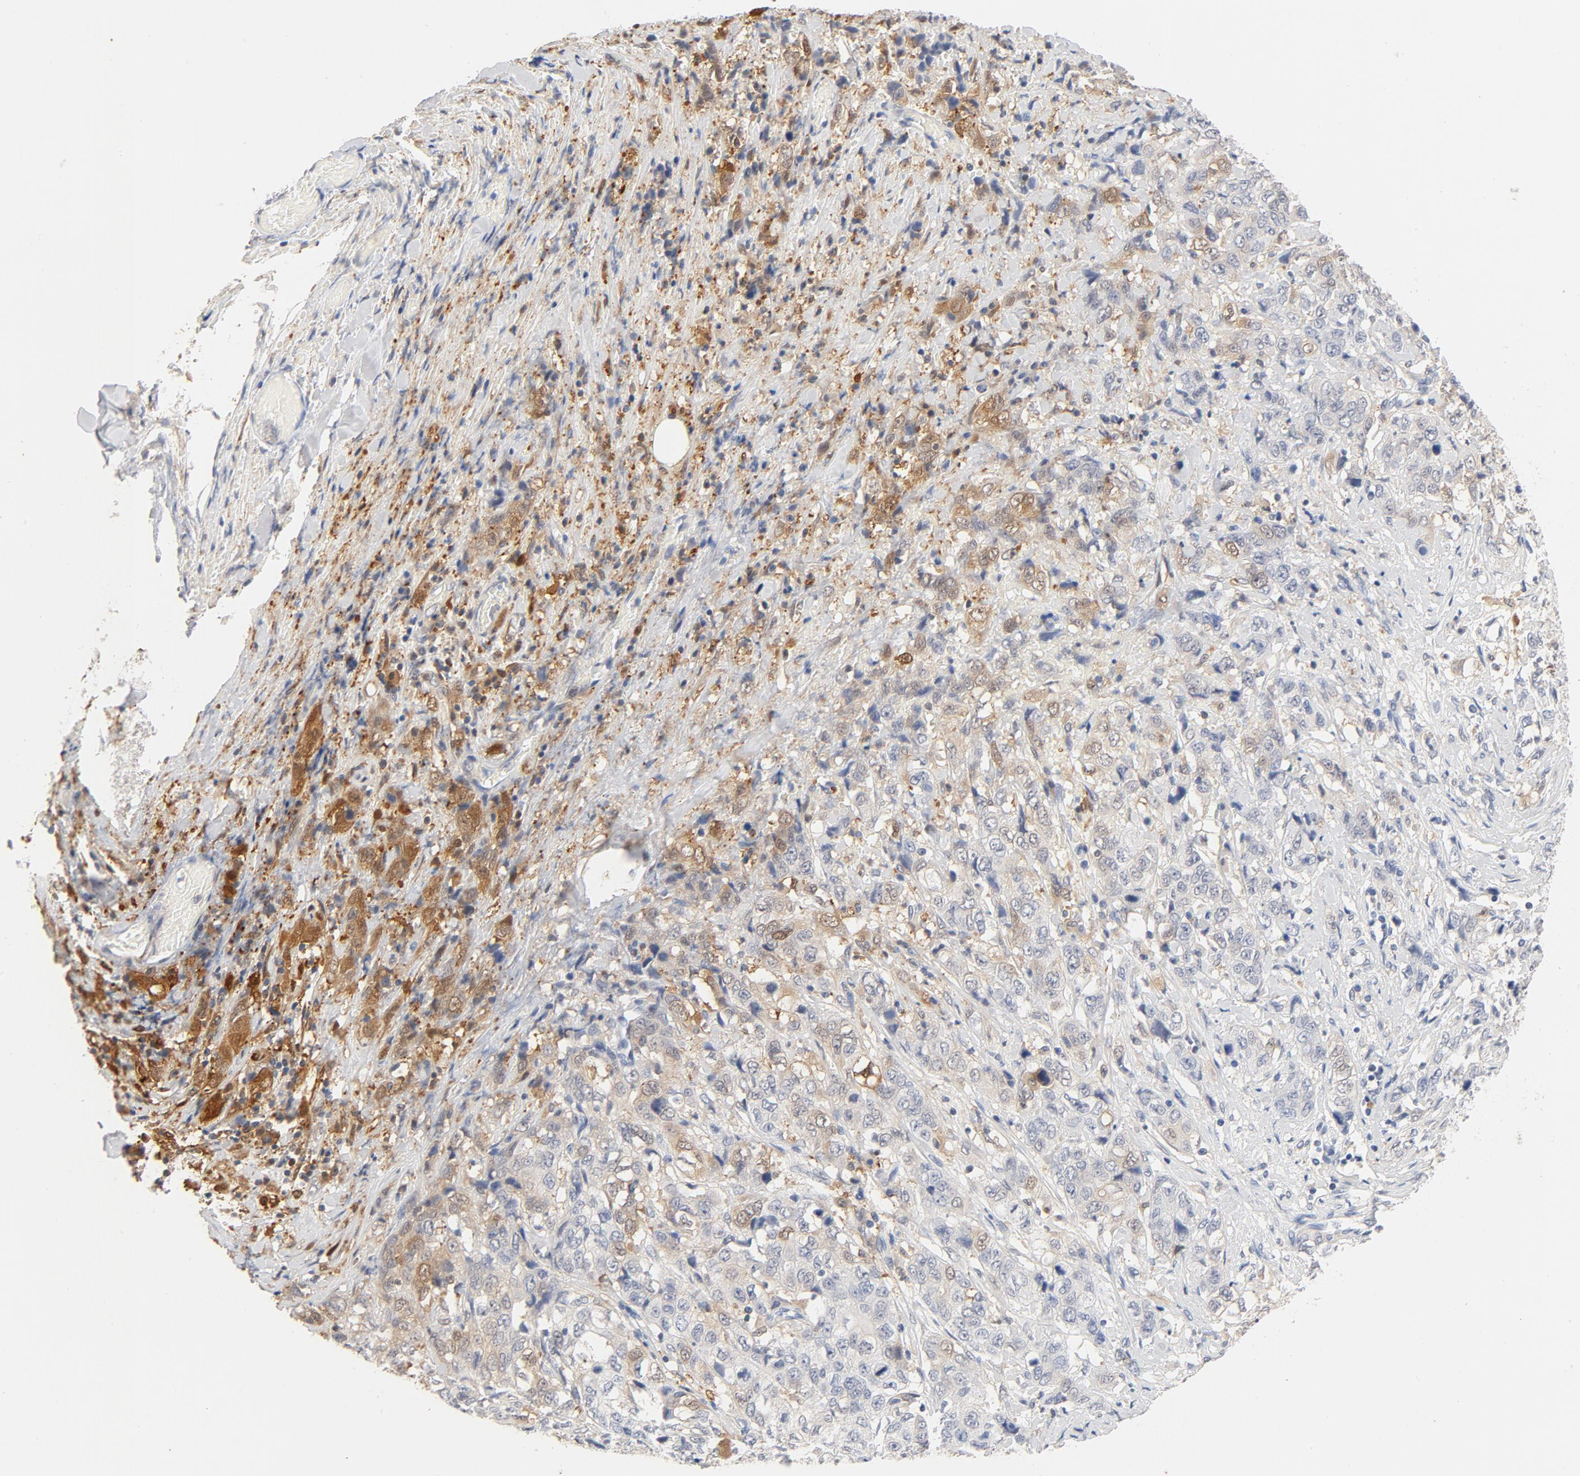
{"staining": {"intensity": "moderate", "quantity": "25%-75%", "location": "cytoplasmic/membranous"}, "tissue": "stomach cancer", "cell_type": "Tumor cells", "image_type": "cancer", "snomed": [{"axis": "morphology", "description": "Adenocarcinoma, NOS"}, {"axis": "topography", "description": "Stomach"}], "caption": "There is medium levels of moderate cytoplasmic/membranous positivity in tumor cells of adenocarcinoma (stomach), as demonstrated by immunohistochemical staining (brown color).", "gene": "STAT1", "patient": {"sex": "male", "age": 48}}